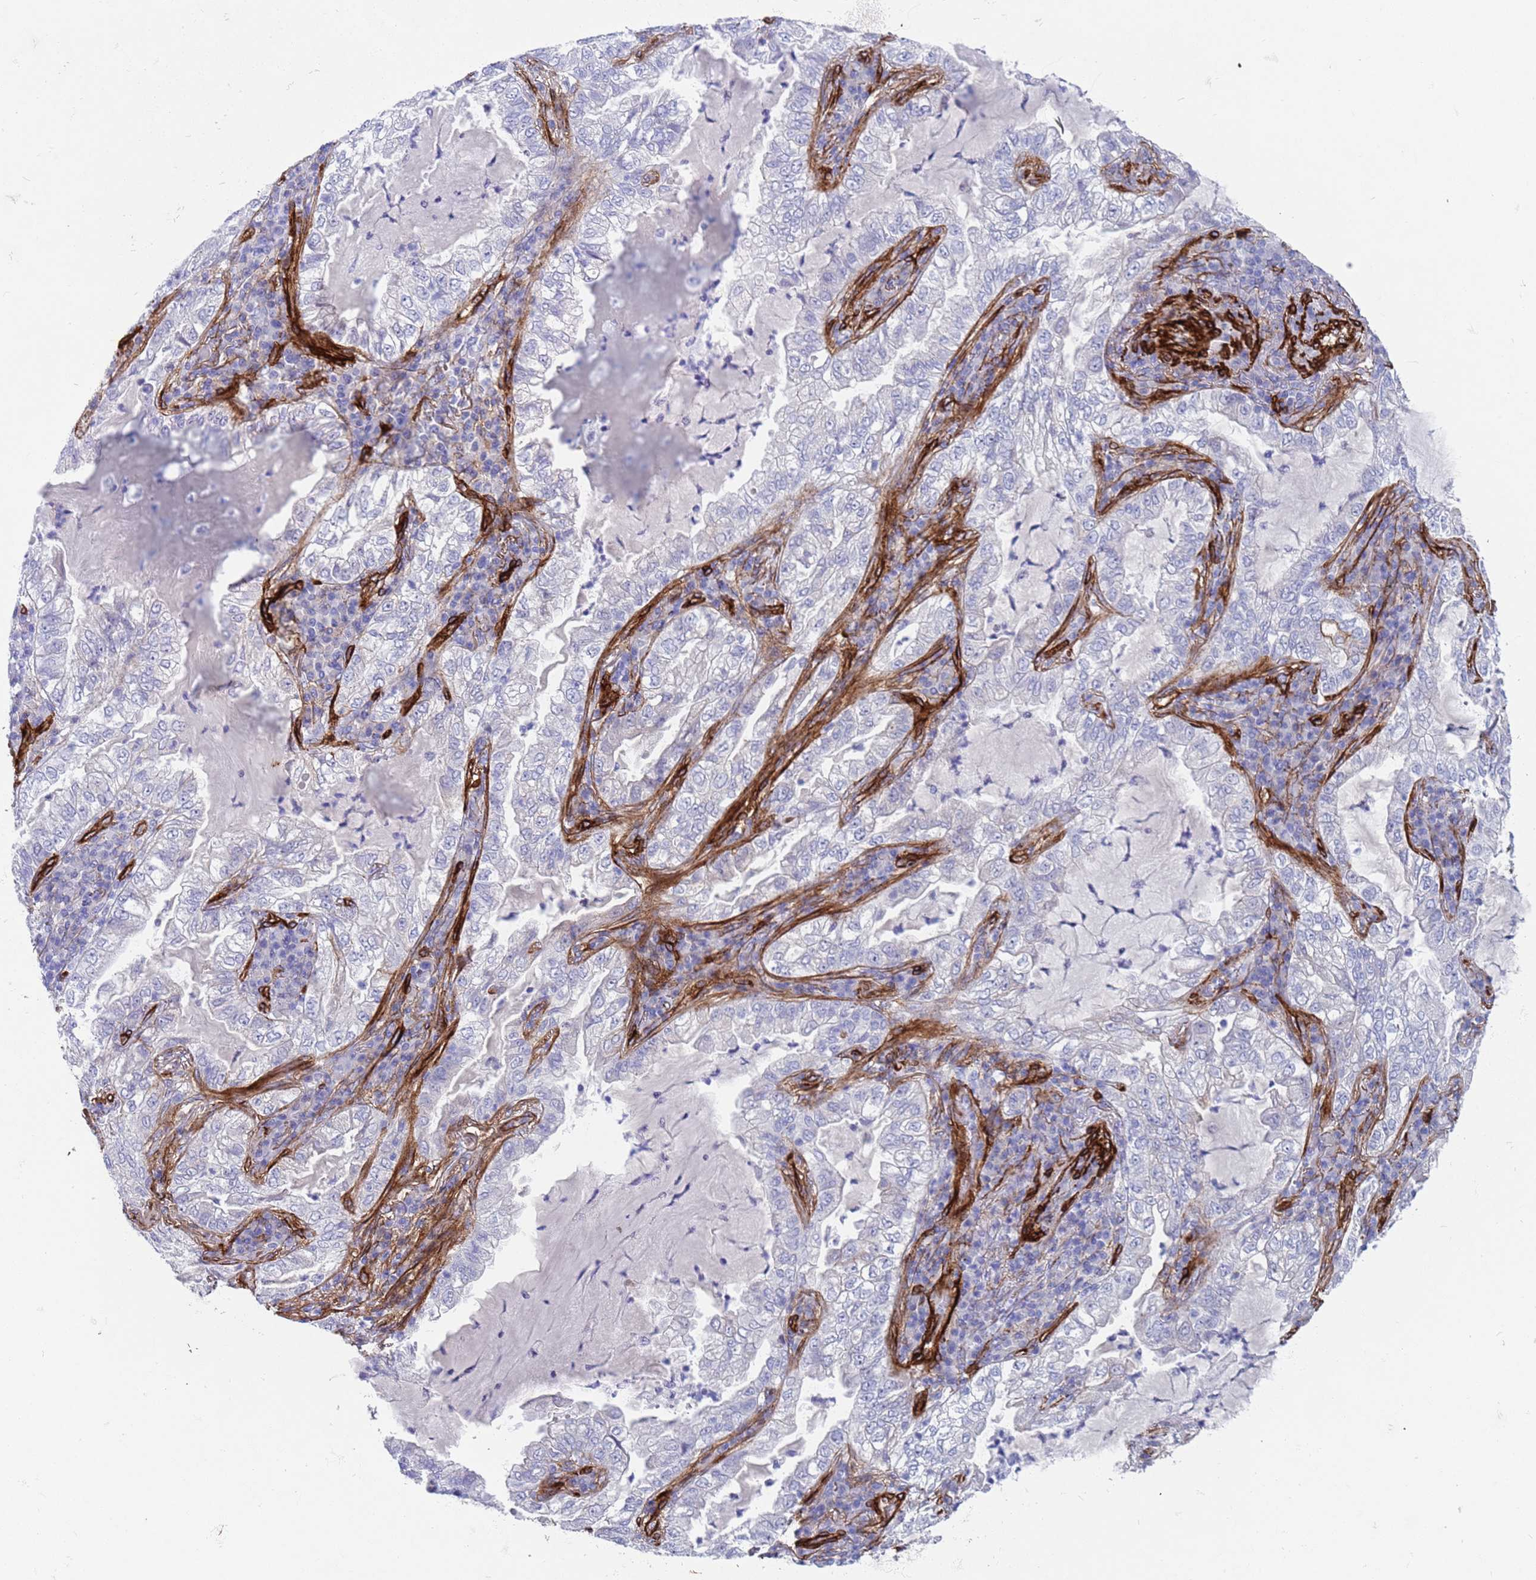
{"staining": {"intensity": "negative", "quantity": "none", "location": "none"}, "tissue": "lung cancer", "cell_type": "Tumor cells", "image_type": "cancer", "snomed": [{"axis": "morphology", "description": "Adenocarcinoma, NOS"}, {"axis": "topography", "description": "Lung"}], "caption": "Tumor cells show no significant protein positivity in lung adenocarcinoma.", "gene": "CAV2", "patient": {"sex": "female", "age": 73}}